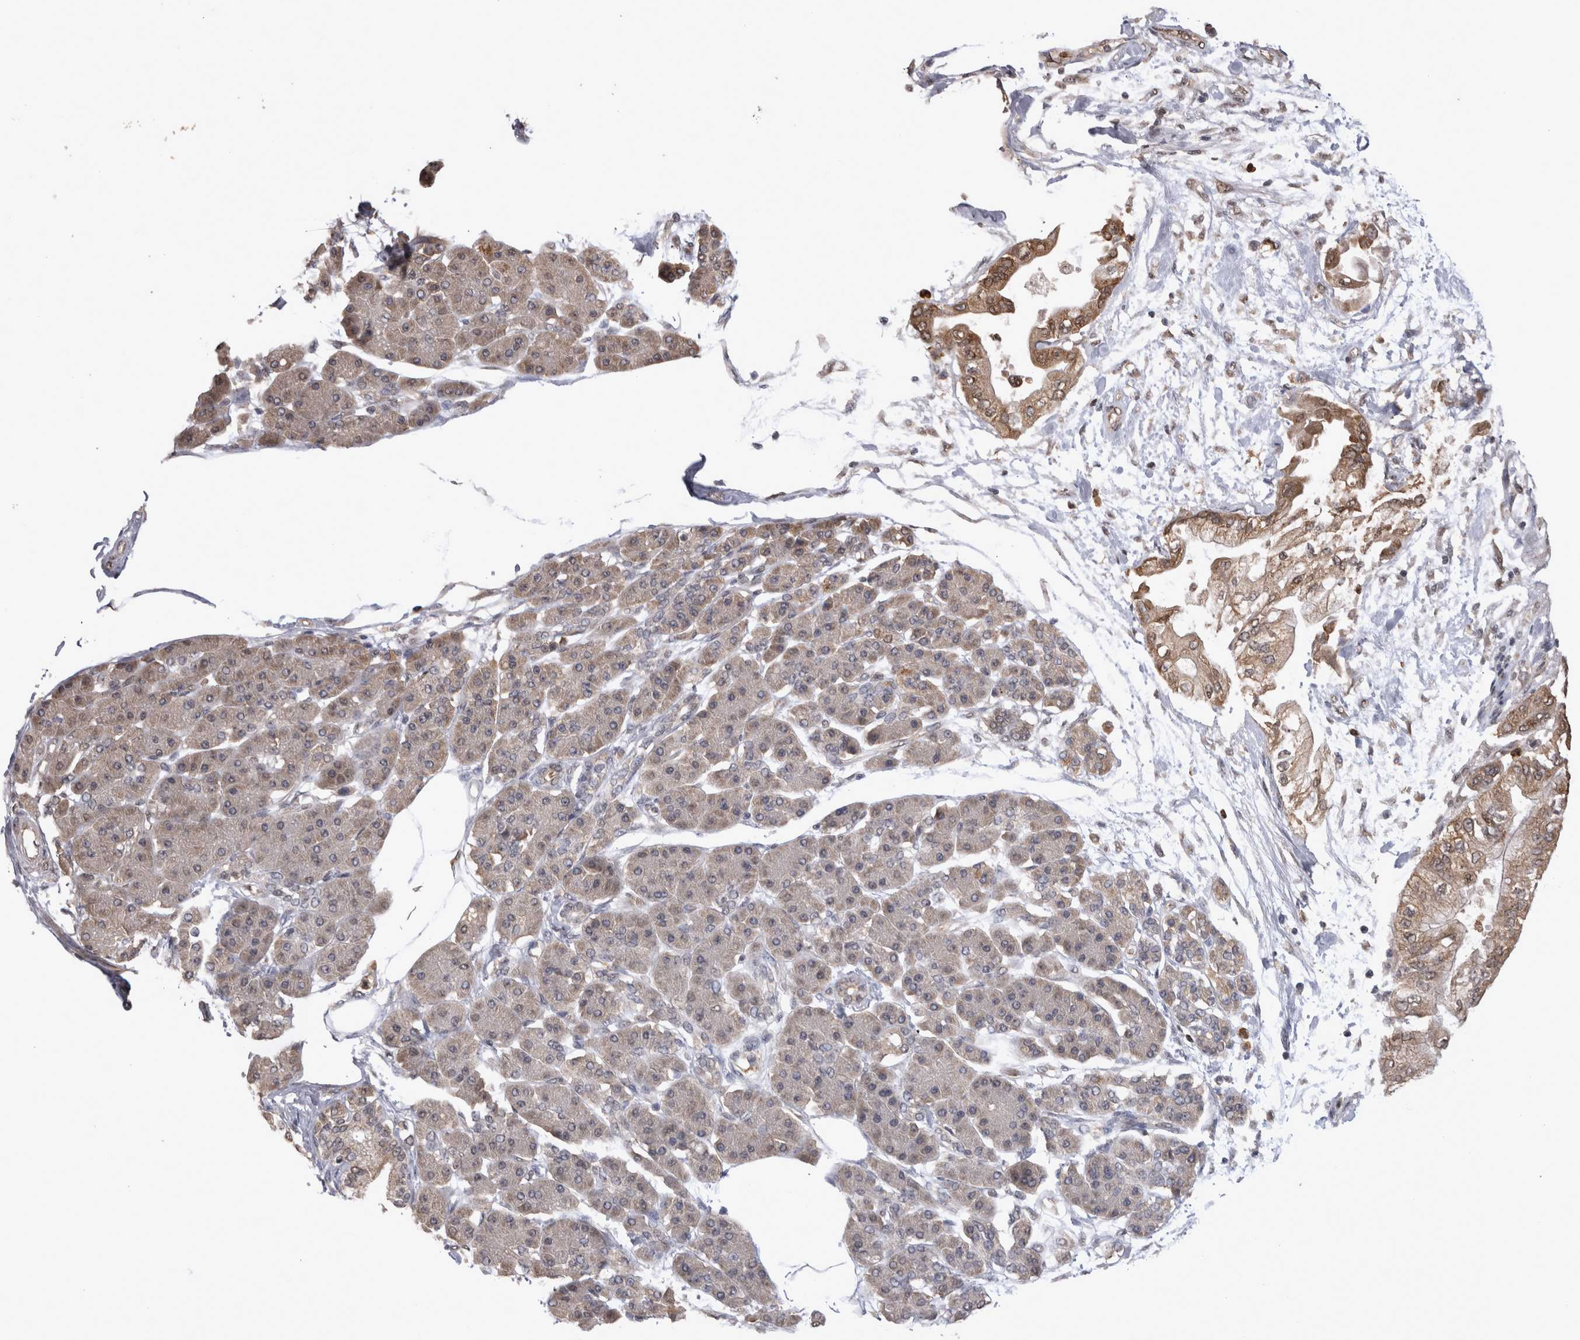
{"staining": {"intensity": "weak", "quantity": ">75%", "location": "cytoplasmic/membranous"}, "tissue": "pancreatic cancer", "cell_type": "Tumor cells", "image_type": "cancer", "snomed": [{"axis": "morphology", "description": "Adenocarcinoma, NOS"}, {"axis": "morphology", "description": "Adenocarcinoma, metastatic, NOS"}, {"axis": "topography", "description": "Lymph node"}, {"axis": "topography", "description": "Pancreas"}, {"axis": "topography", "description": "Duodenum"}], "caption": "Immunohistochemistry (IHC) photomicrograph of neoplastic tissue: pancreatic cancer stained using immunohistochemistry (IHC) shows low levels of weak protein expression localized specifically in the cytoplasmic/membranous of tumor cells, appearing as a cytoplasmic/membranous brown color.", "gene": "PAK4", "patient": {"sex": "female", "age": 64}}